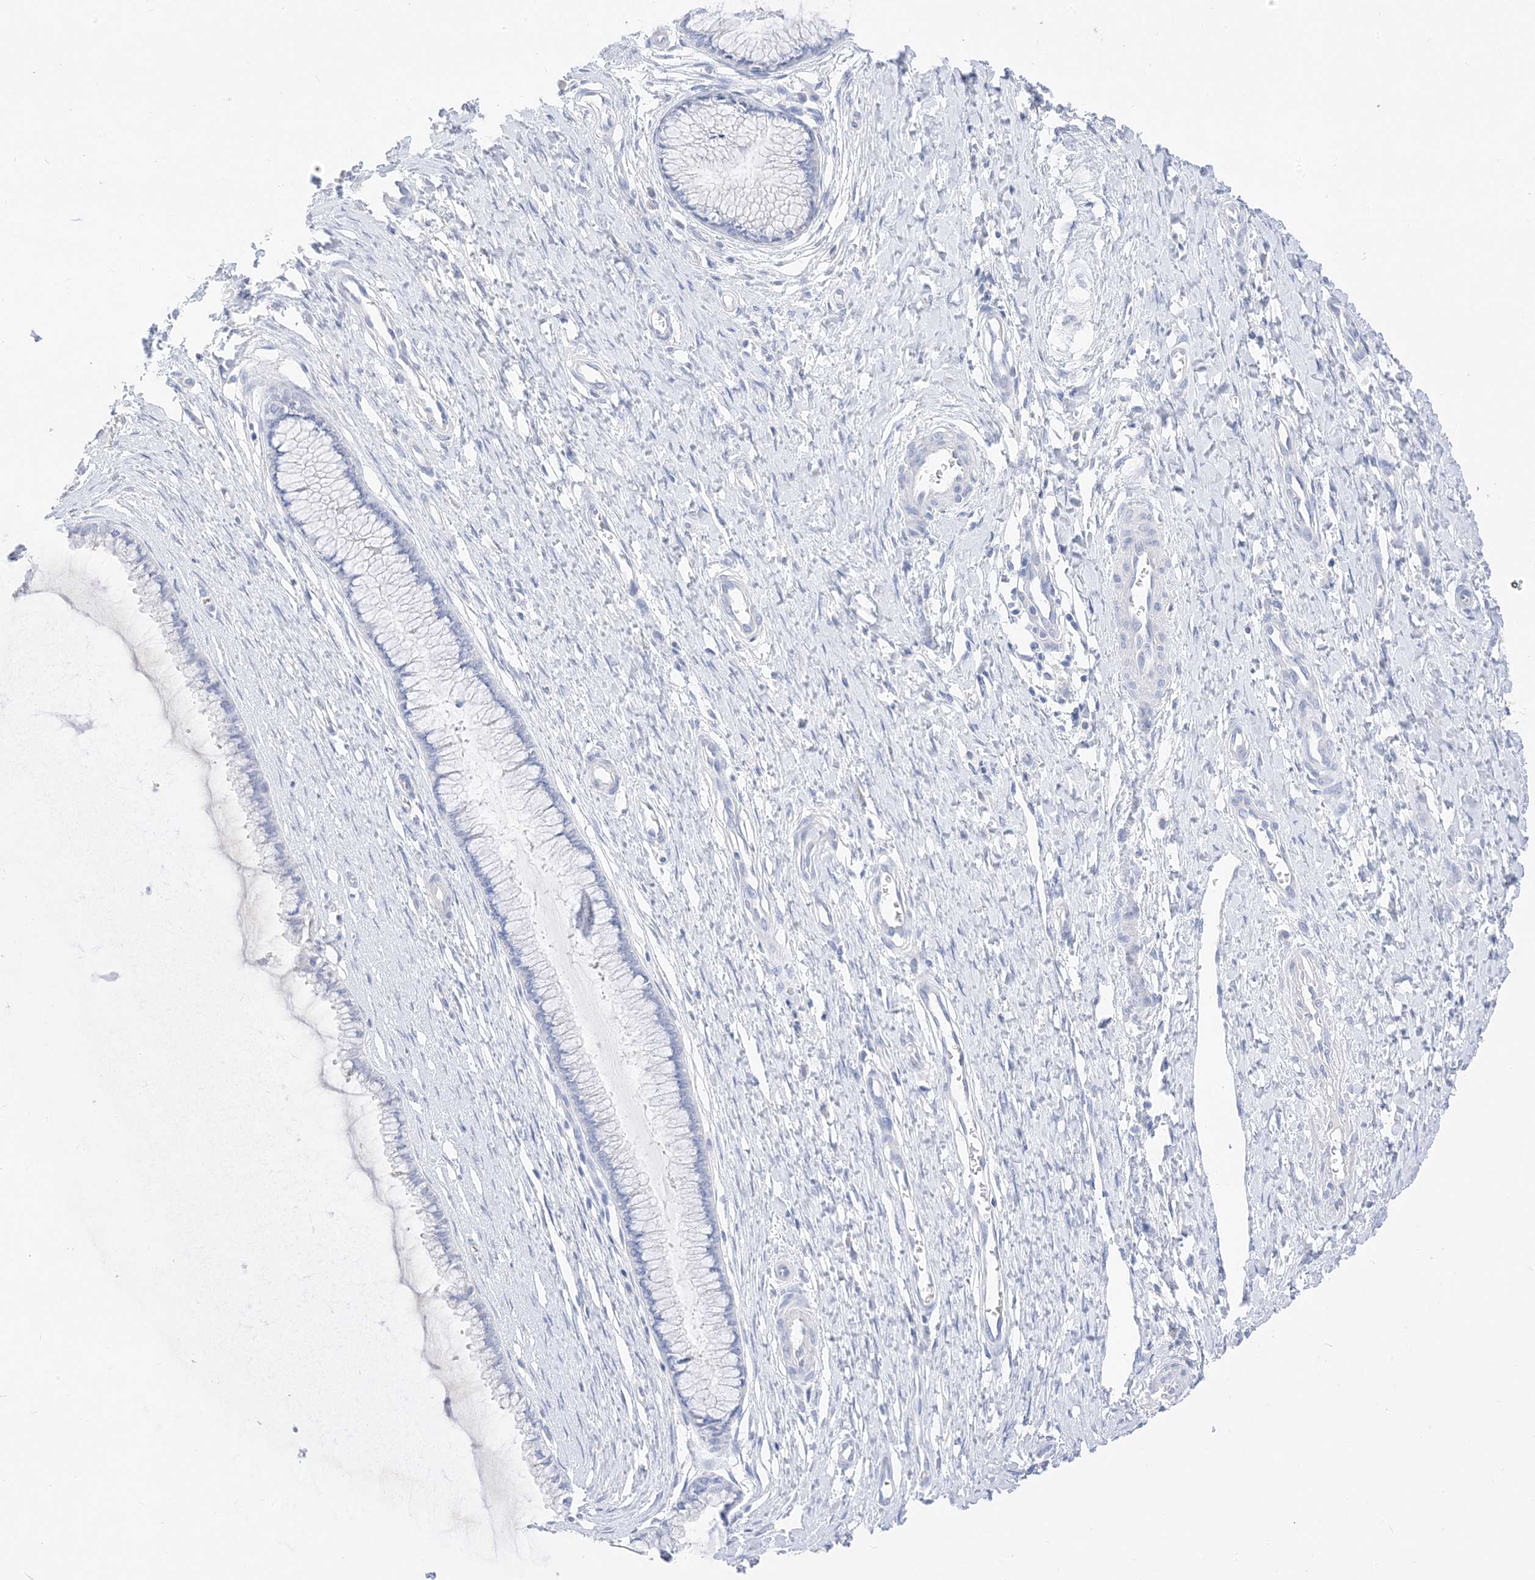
{"staining": {"intensity": "negative", "quantity": "none", "location": "none"}, "tissue": "cervix", "cell_type": "Glandular cells", "image_type": "normal", "snomed": [{"axis": "morphology", "description": "Normal tissue, NOS"}, {"axis": "topography", "description": "Cervix"}], "caption": "The immunohistochemistry (IHC) image has no significant expression in glandular cells of cervix.", "gene": "MUC17", "patient": {"sex": "female", "age": 55}}